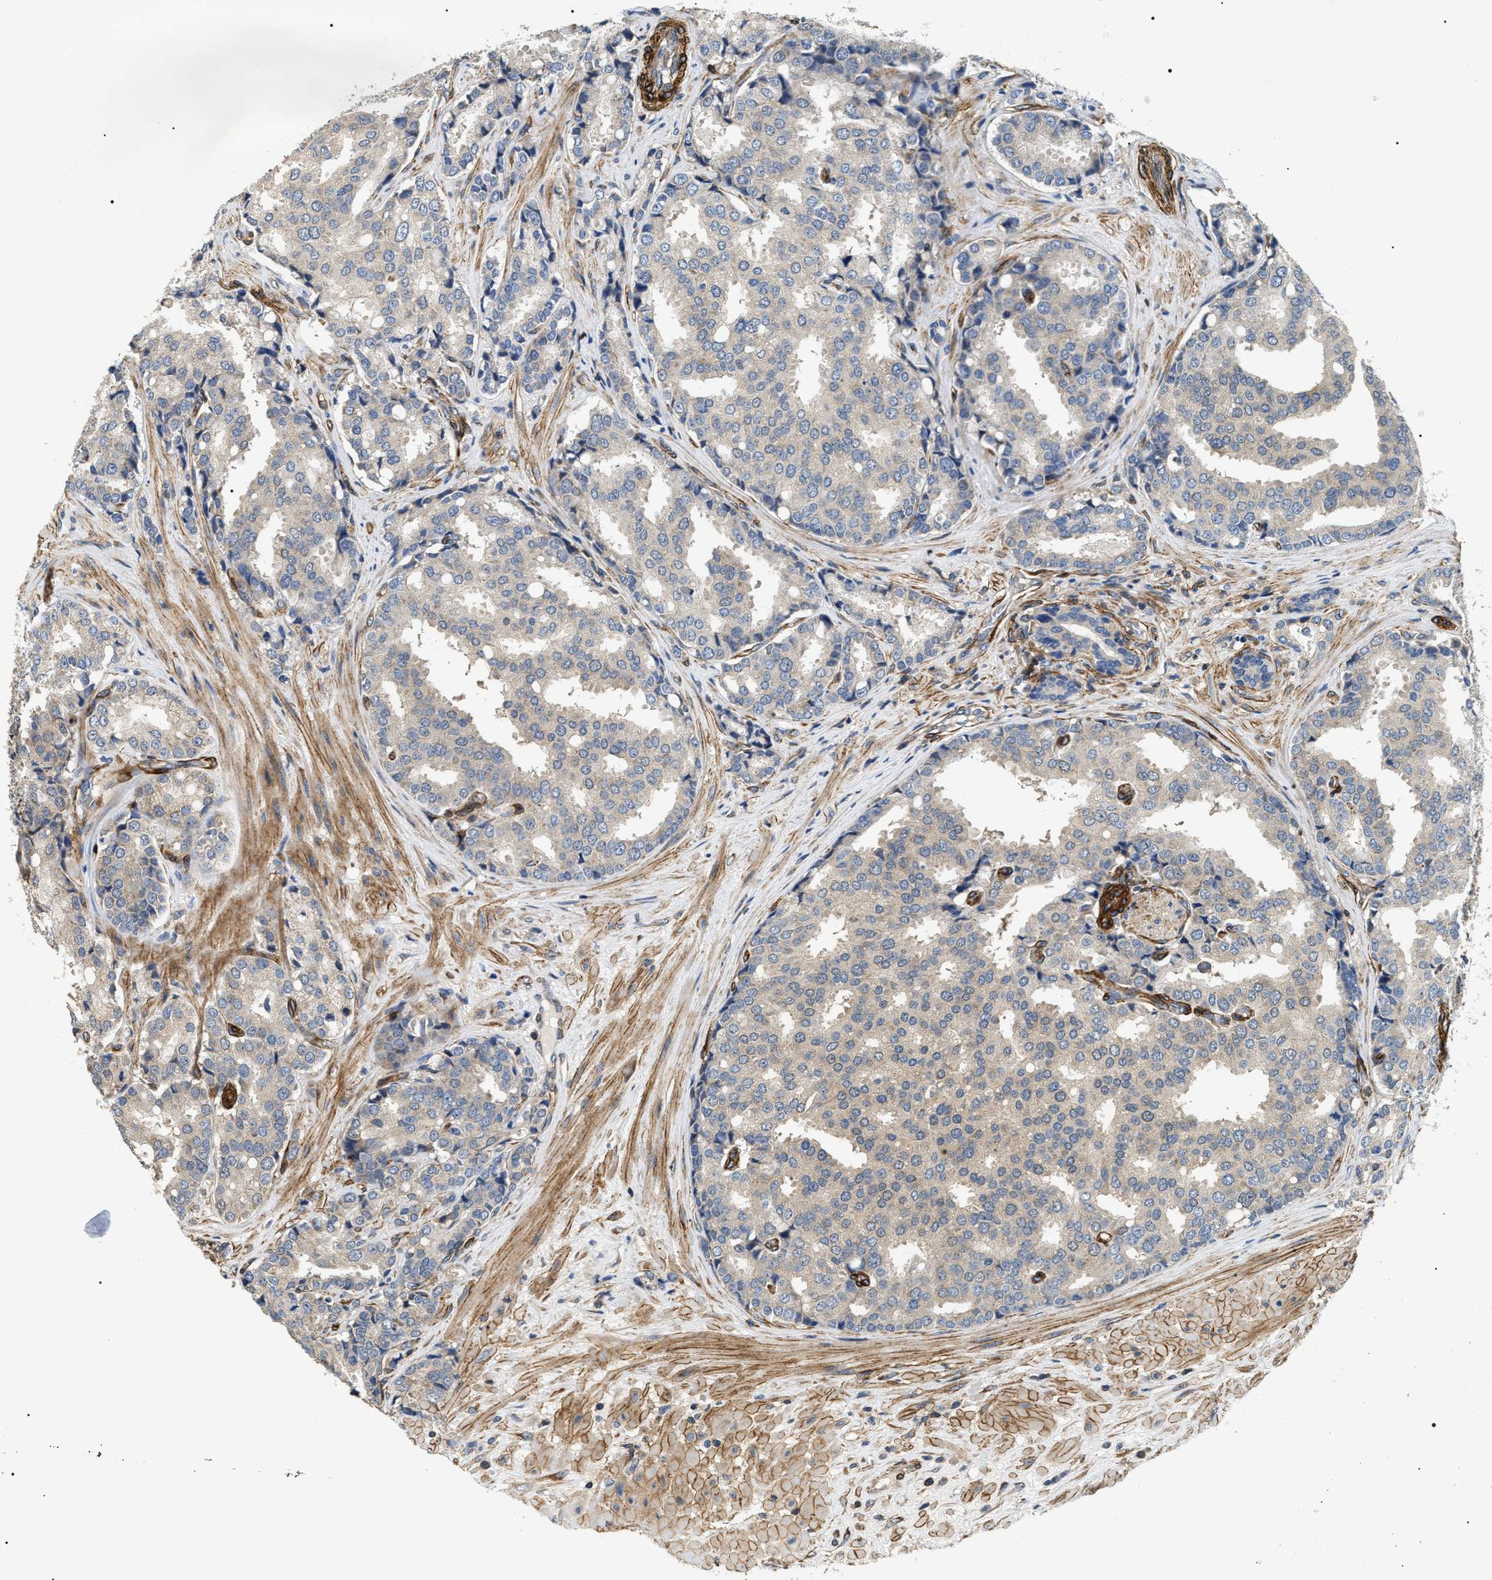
{"staining": {"intensity": "negative", "quantity": "none", "location": "none"}, "tissue": "prostate cancer", "cell_type": "Tumor cells", "image_type": "cancer", "snomed": [{"axis": "morphology", "description": "Adenocarcinoma, High grade"}, {"axis": "topography", "description": "Prostate"}], "caption": "This is an IHC image of high-grade adenocarcinoma (prostate). There is no positivity in tumor cells.", "gene": "ZC3HAV1L", "patient": {"sex": "male", "age": 50}}